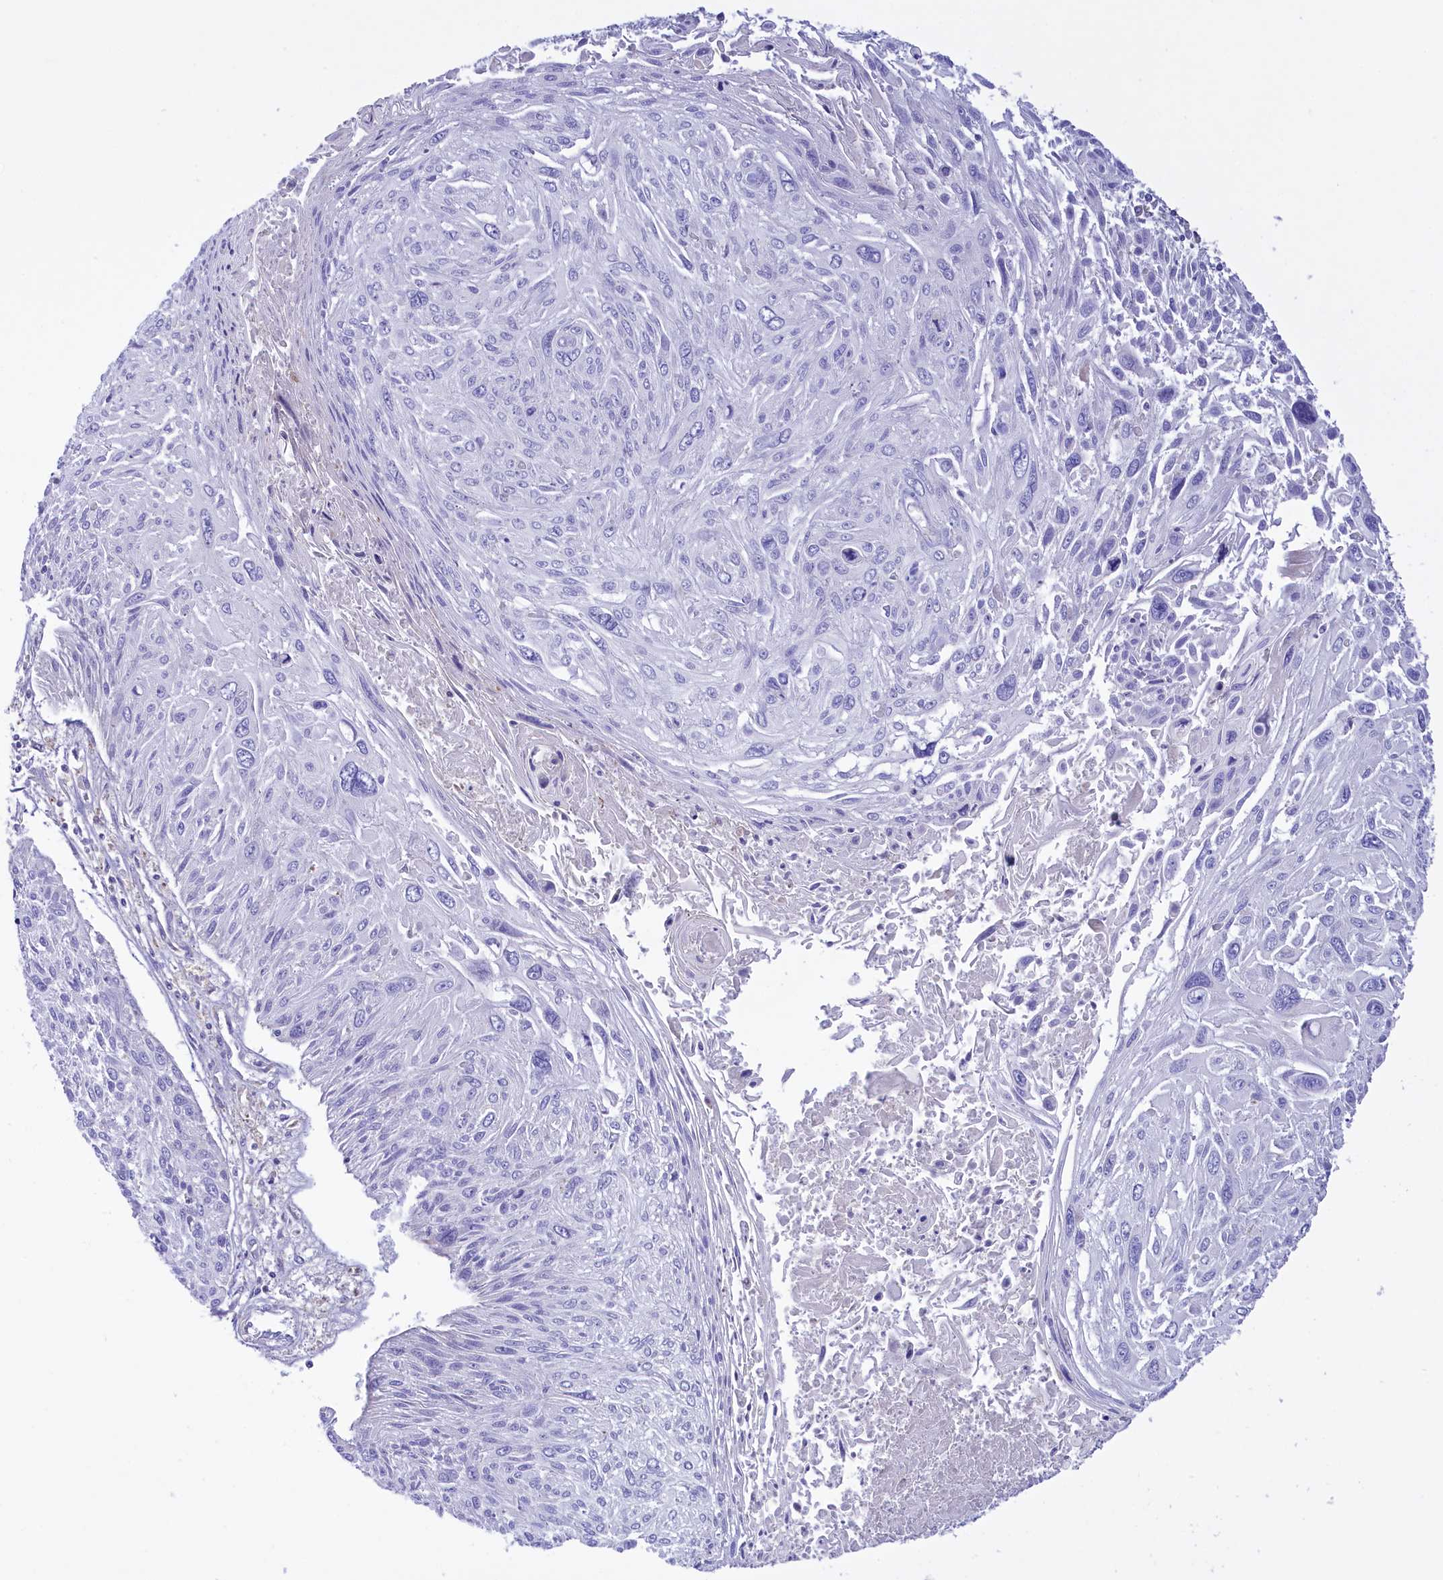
{"staining": {"intensity": "negative", "quantity": "none", "location": "none"}, "tissue": "cervical cancer", "cell_type": "Tumor cells", "image_type": "cancer", "snomed": [{"axis": "morphology", "description": "Squamous cell carcinoma, NOS"}, {"axis": "topography", "description": "Cervix"}], "caption": "High power microscopy photomicrograph of an immunohistochemistry histopathology image of cervical squamous cell carcinoma, revealing no significant expression in tumor cells.", "gene": "CORO7-PAM16", "patient": {"sex": "female", "age": 51}}